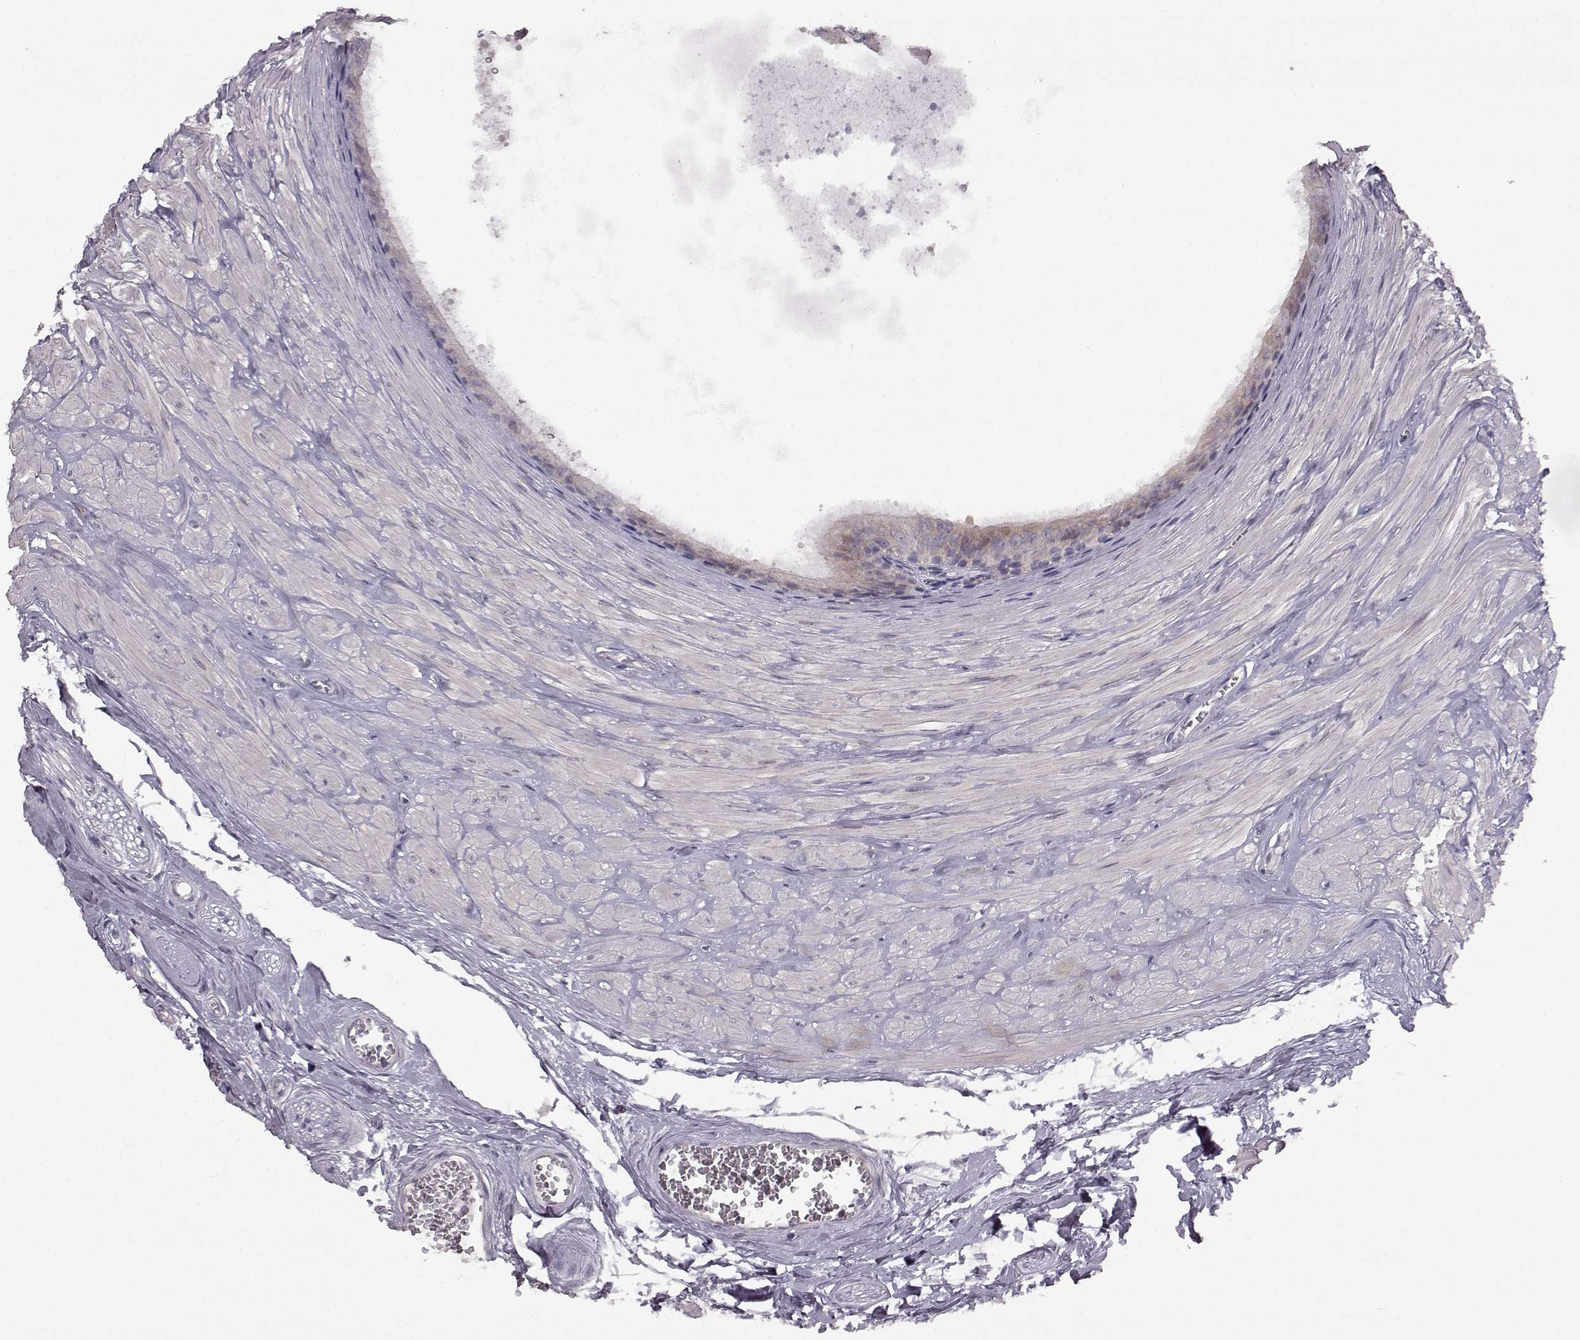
{"staining": {"intensity": "negative", "quantity": "none", "location": "none"}, "tissue": "epididymis", "cell_type": "Glandular cells", "image_type": "normal", "snomed": [{"axis": "morphology", "description": "Normal tissue, NOS"}, {"axis": "topography", "description": "Epididymis"}], "caption": "This is an immunohistochemistry (IHC) photomicrograph of benign epididymis. There is no staining in glandular cells.", "gene": "SPAG17", "patient": {"sex": "male", "age": 37}}